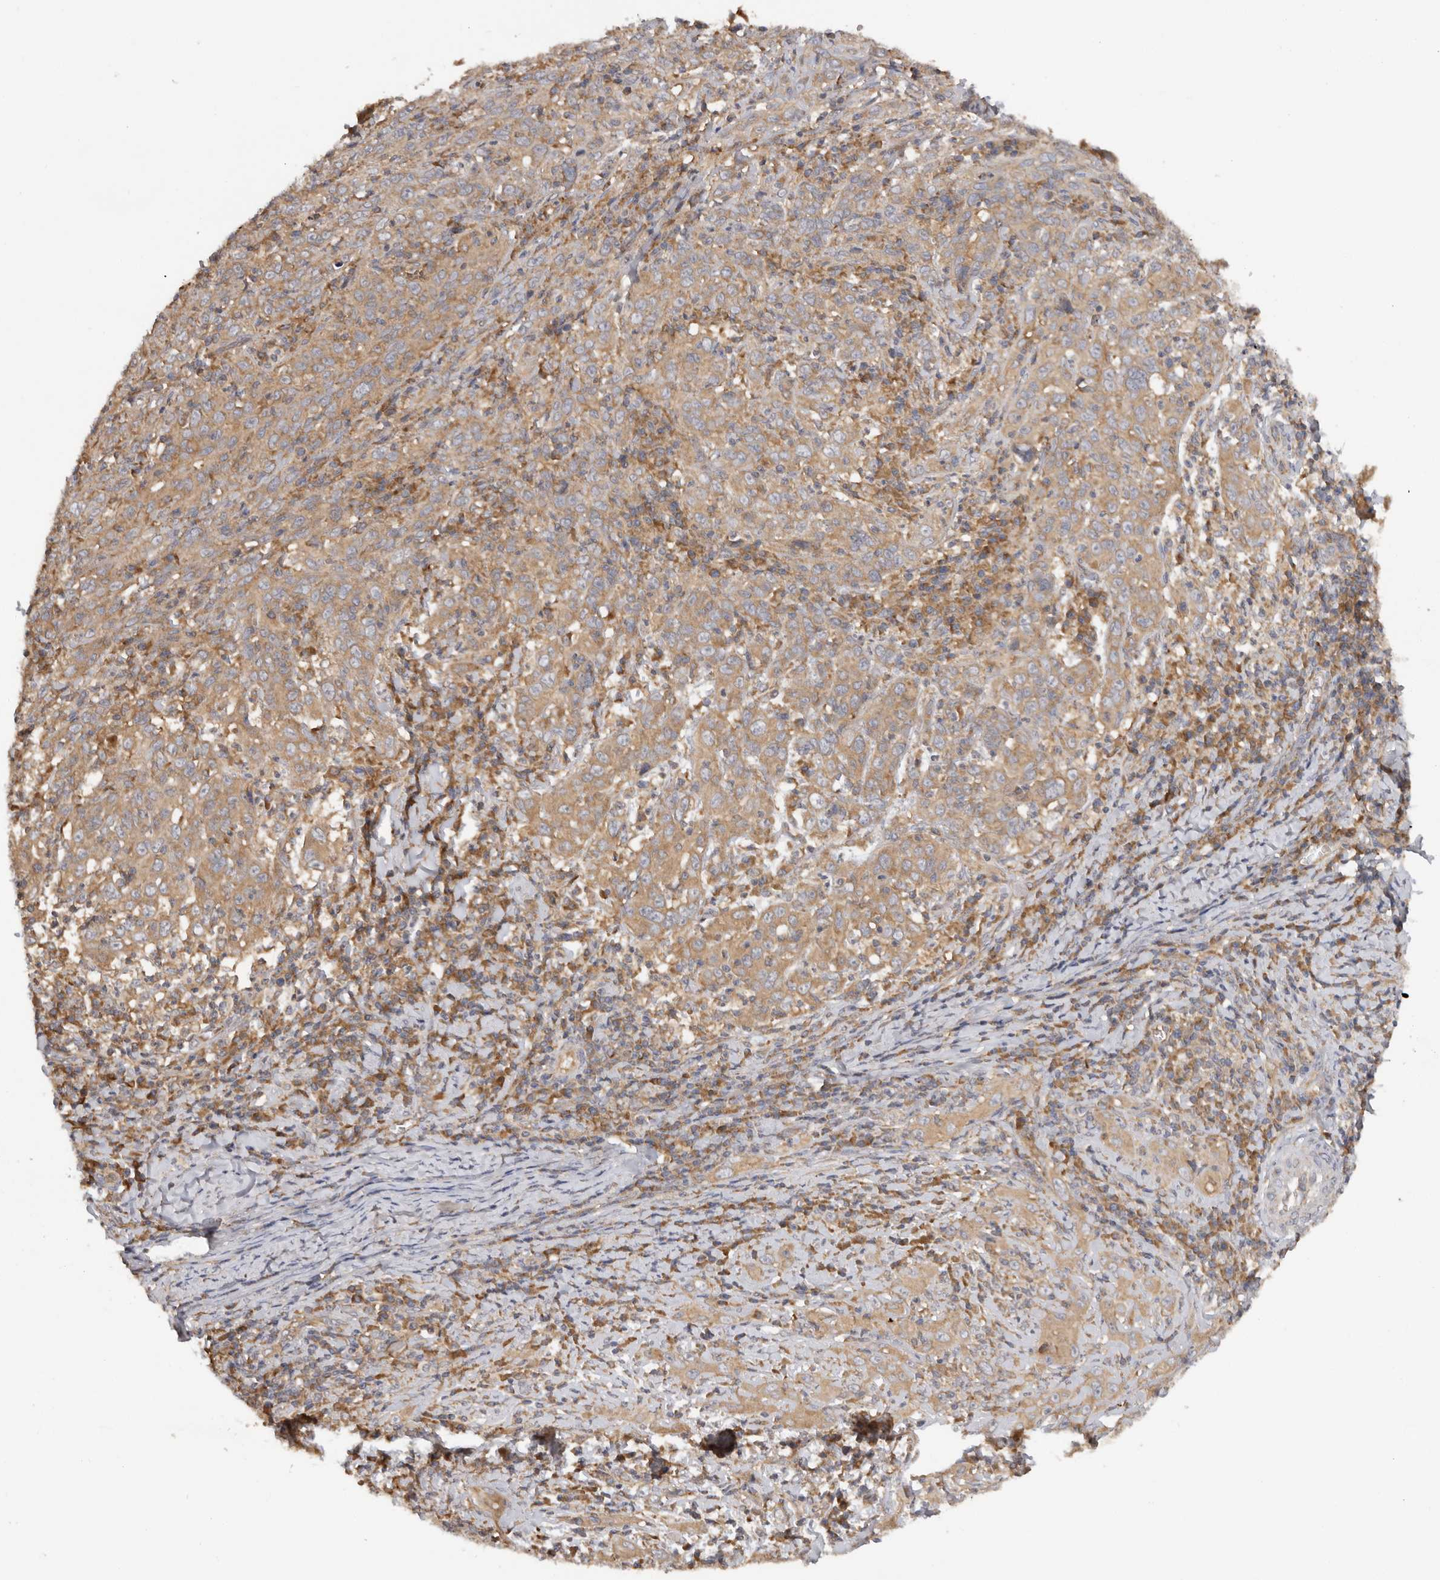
{"staining": {"intensity": "moderate", "quantity": ">75%", "location": "cytoplasmic/membranous"}, "tissue": "cervical cancer", "cell_type": "Tumor cells", "image_type": "cancer", "snomed": [{"axis": "morphology", "description": "Squamous cell carcinoma, NOS"}, {"axis": "topography", "description": "Cervix"}], "caption": "Cervical squamous cell carcinoma stained with immunohistochemistry (IHC) reveals moderate cytoplasmic/membranous staining in approximately >75% of tumor cells.", "gene": "PPP1R42", "patient": {"sex": "female", "age": 46}}